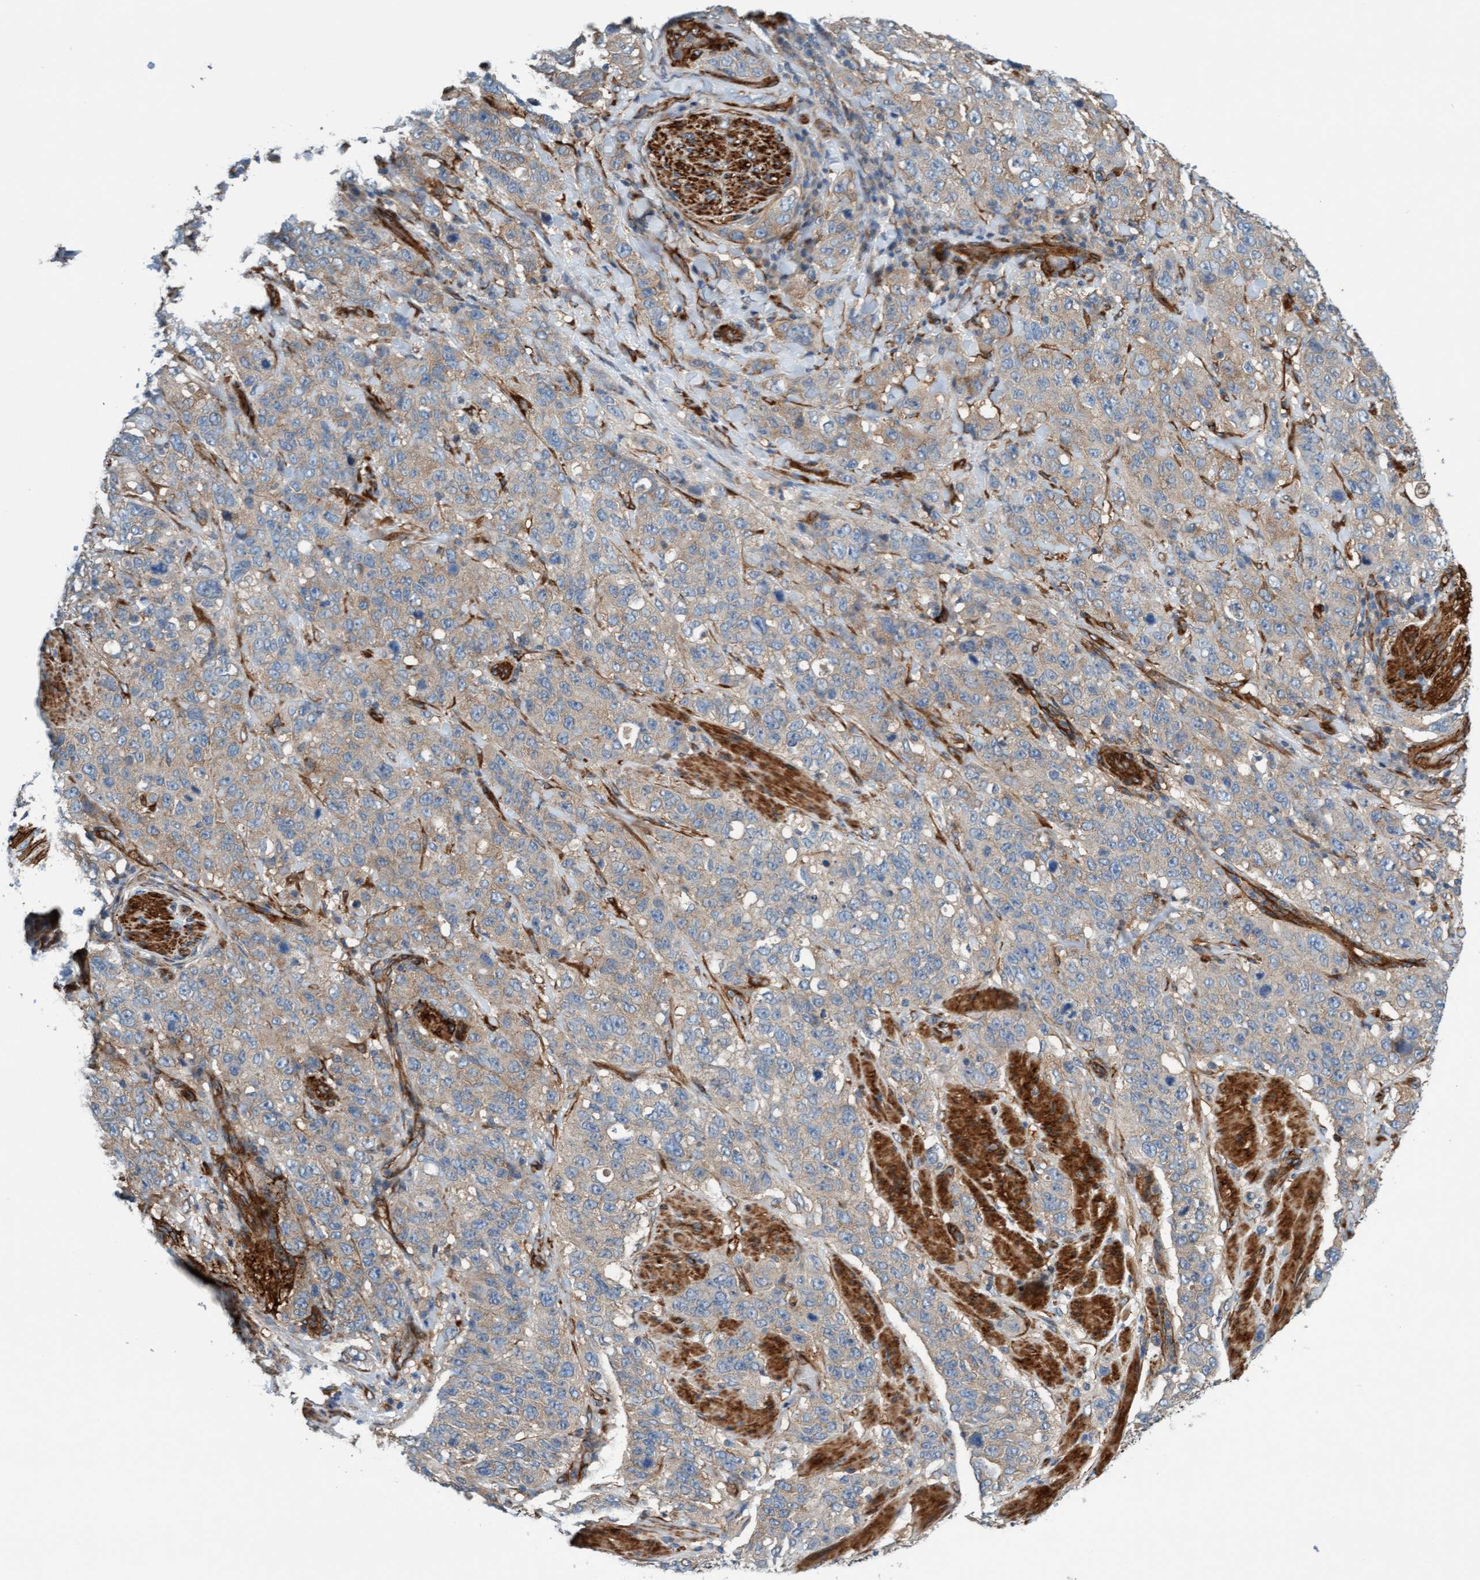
{"staining": {"intensity": "negative", "quantity": "none", "location": "none"}, "tissue": "stomach cancer", "cell_type": "Tumor cells", "image_type": "cancer", "snomed": [{"axis": "morphology", "description": "Adenocarcinoma, NOS"}, {"axis": "topography", "description": "Stomach"}], "caption": "There is no significant staining in tumor cells of adenocarcinoma (stomach).", "gene": "FMNL3", "patient": {"sex": "male", "age": 48}}